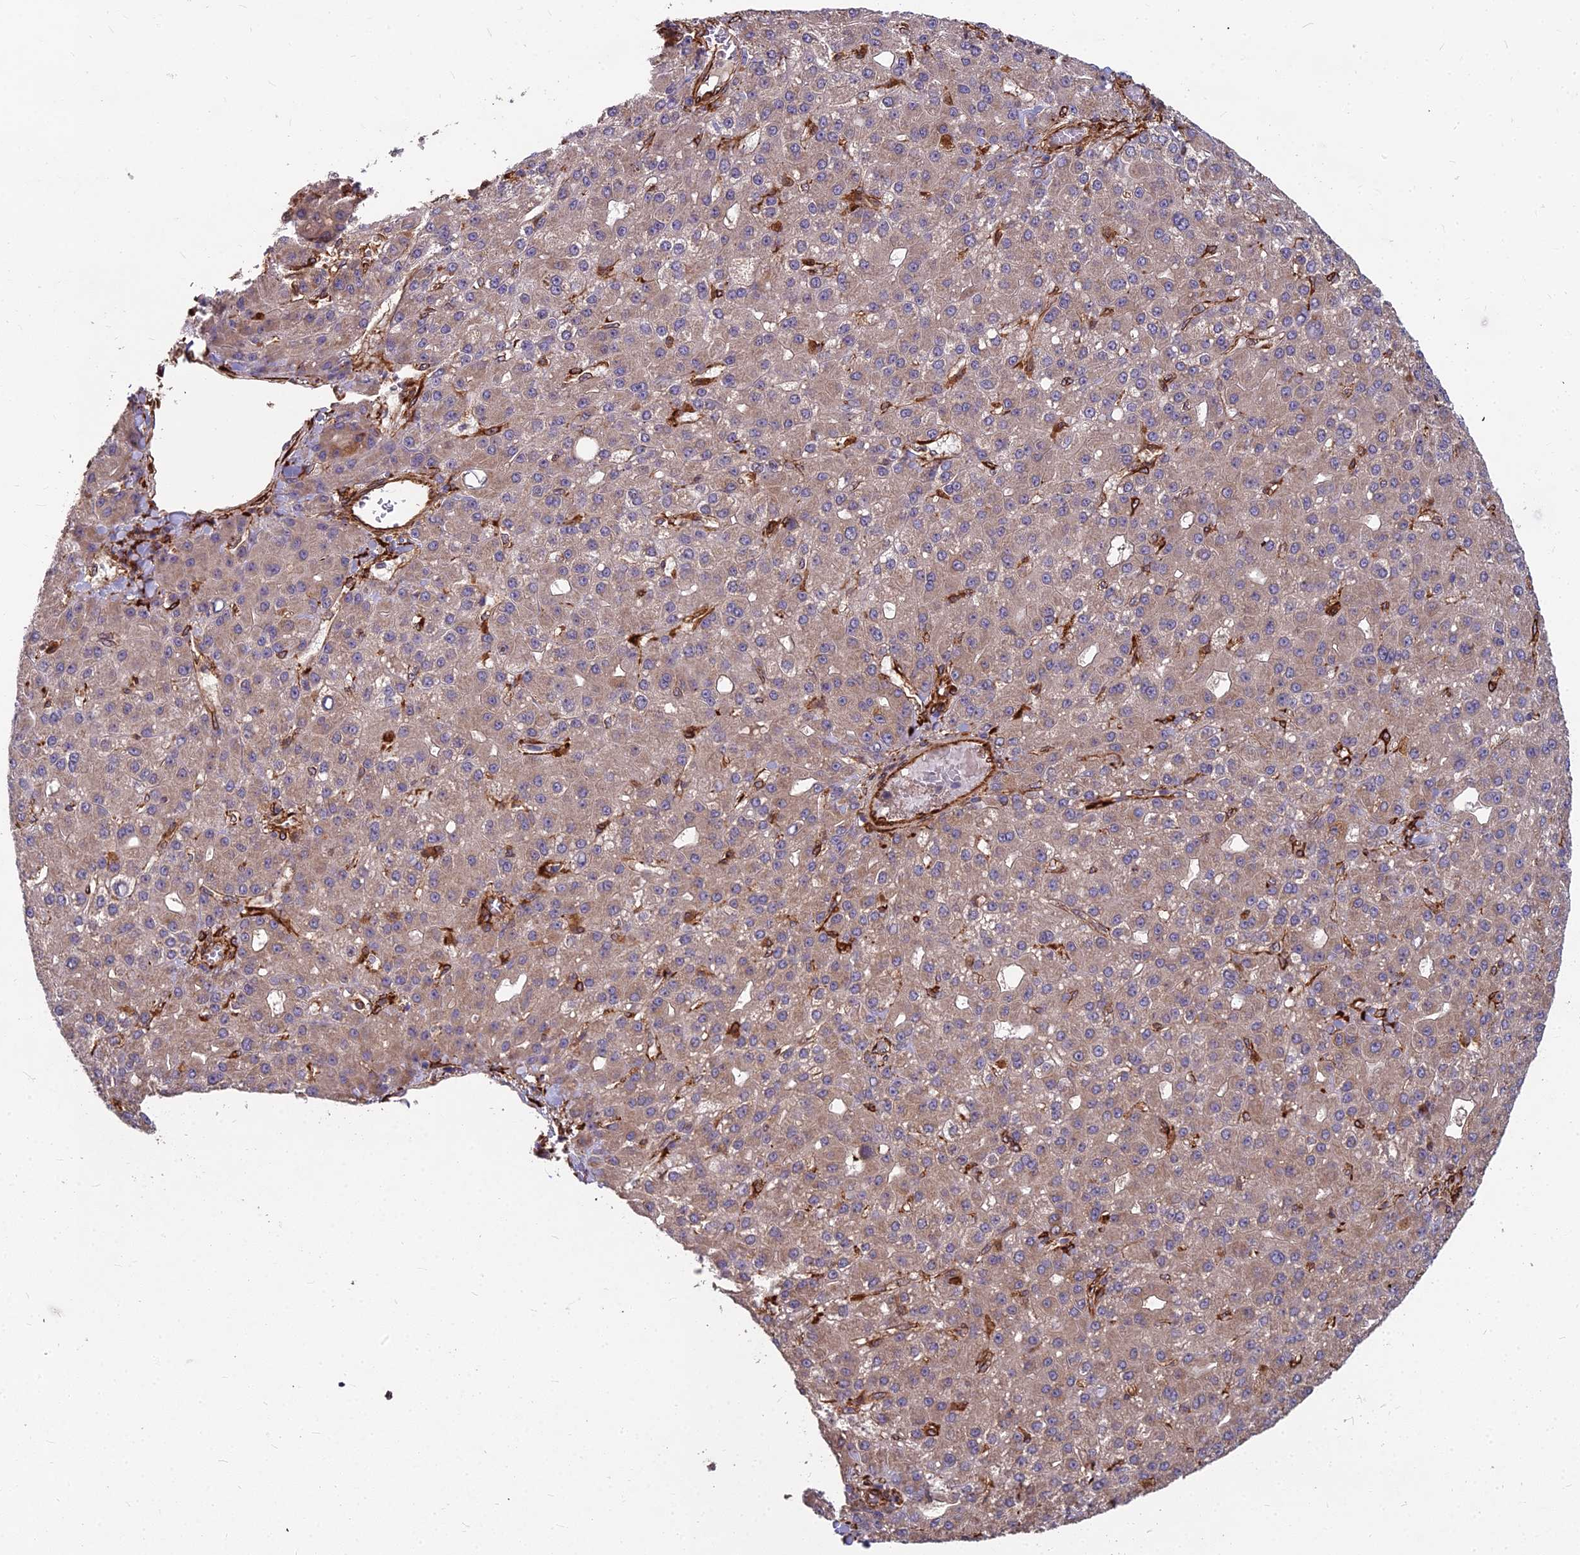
{"staining": {"intensity": "weak", "quantity": "<25%", "location": "cytoplasmic/membranous"}, "tissue": "liver cancer", "cell_type": "Tumor cells", "image_type": "cancer", "snomed": [{"axis": "morphology", "description": "Carcinoma, Hepatocellular, NOS"}, {"axis": "topography", "description": "Liver"}], "caption": "A photomicrograph of human liver cancer (hepatocellular carcinoma) is negative for staining in tumor cells. (Immunohistochemistry, brightfield microscopy, high magnification).", "gene": "NDUFAF7", "patient": {"sex": "male", "age": 67}}